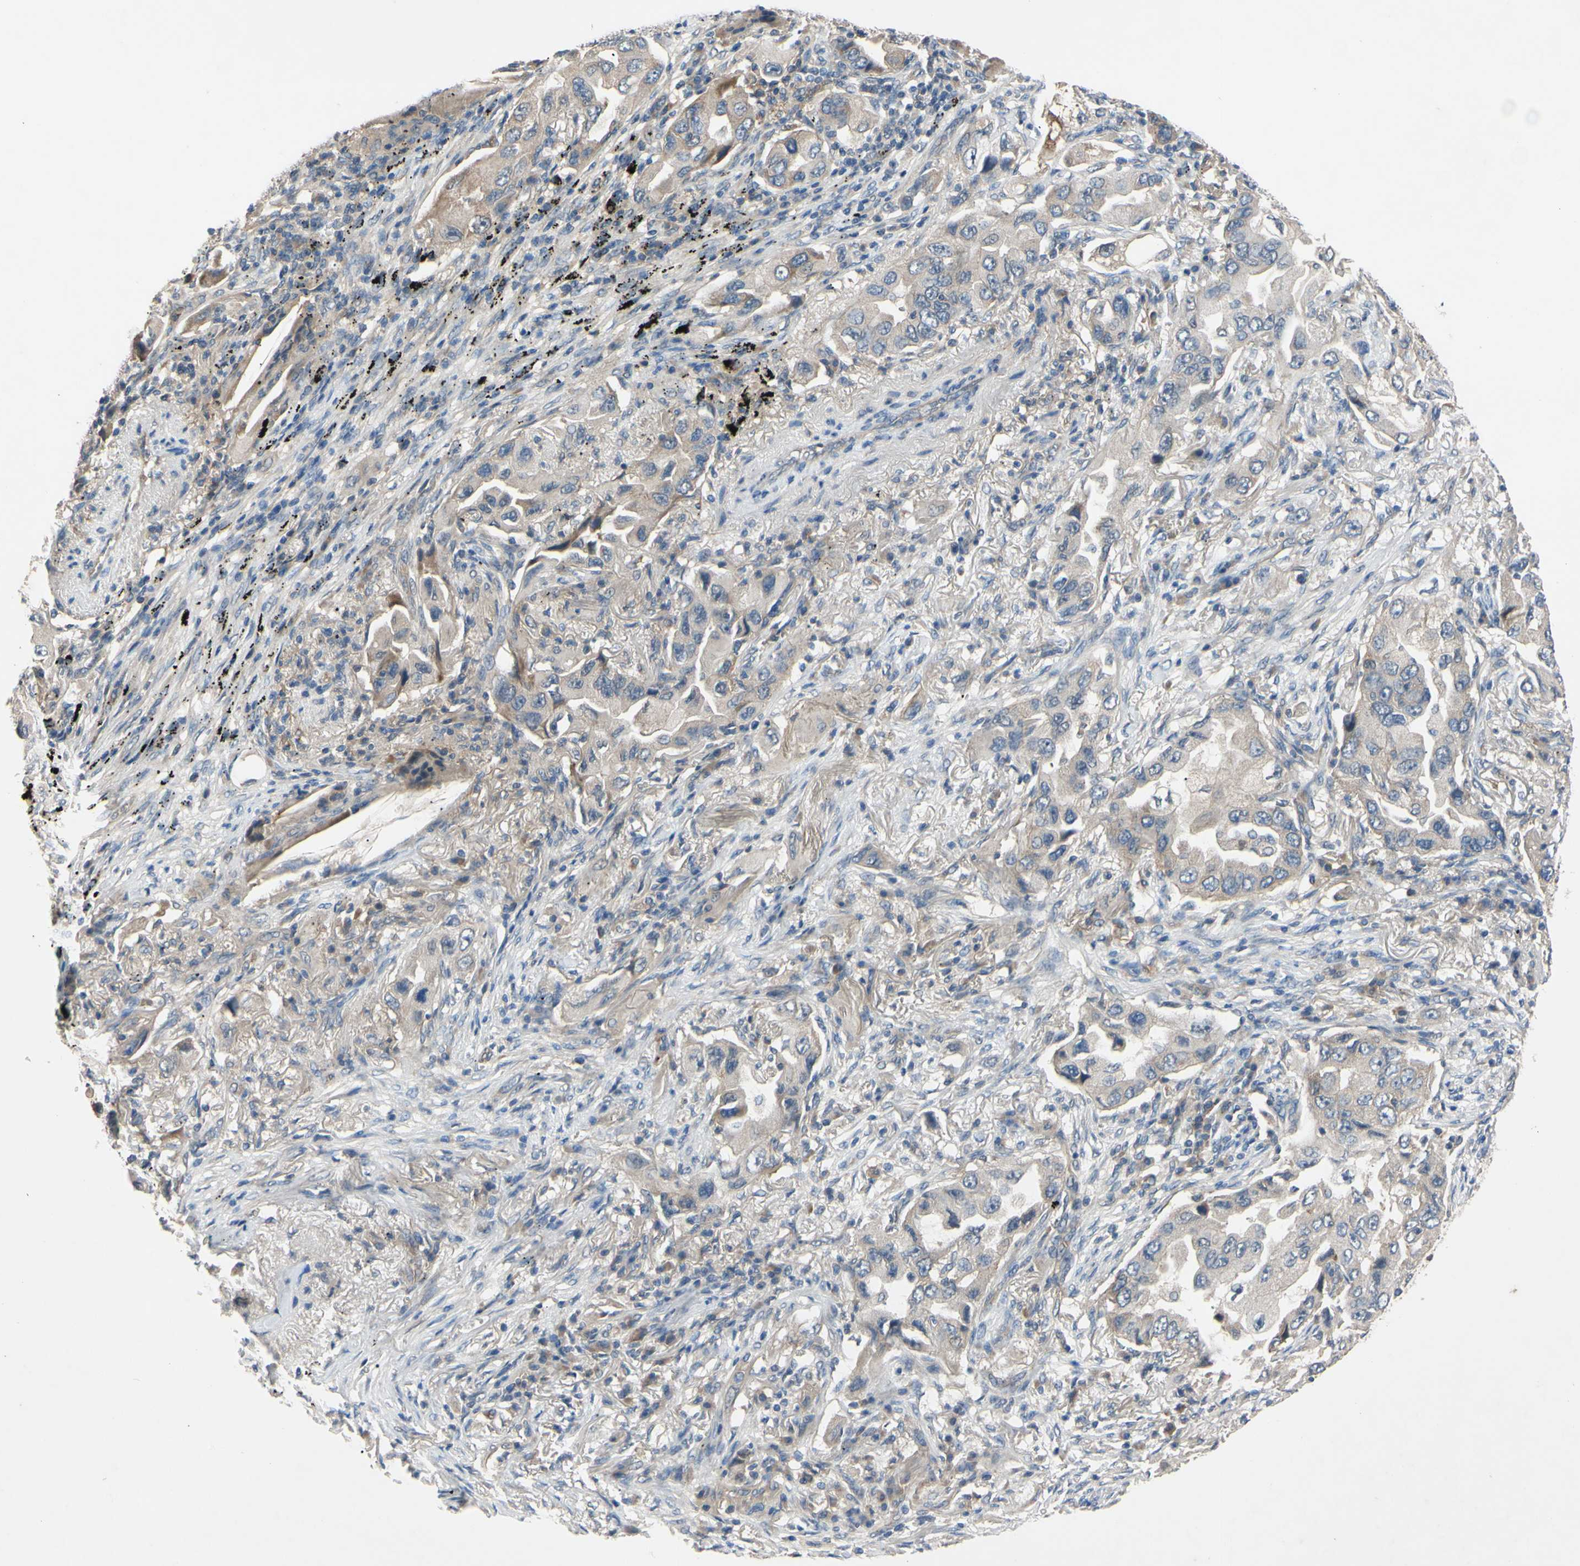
{"staining": {"intensity": "weak", "quantity": ">75%", "location": "cytoplasmic/membranous"}, "tissue": "lung cancer", "cell_type": "Tumor cells", "image_type": "cancer", "snomed": [{"axis": "morphology", "description": "Adenocarcinoma, NOS"}, {"axis": "topography", "description": "Lung"}], "caption": "Immunohistochemistry (IHC) micrograph of neoplastic tissue: human lung cancer stained using IHC displays low levels of weak protein expression localized specifically in the cytoplasmic/membranous of tumor cells, appearing as a cytoplasmic/membranous brown color.", "gene": "HILPDA", "patient": {"sex": "female", "age": 65}}